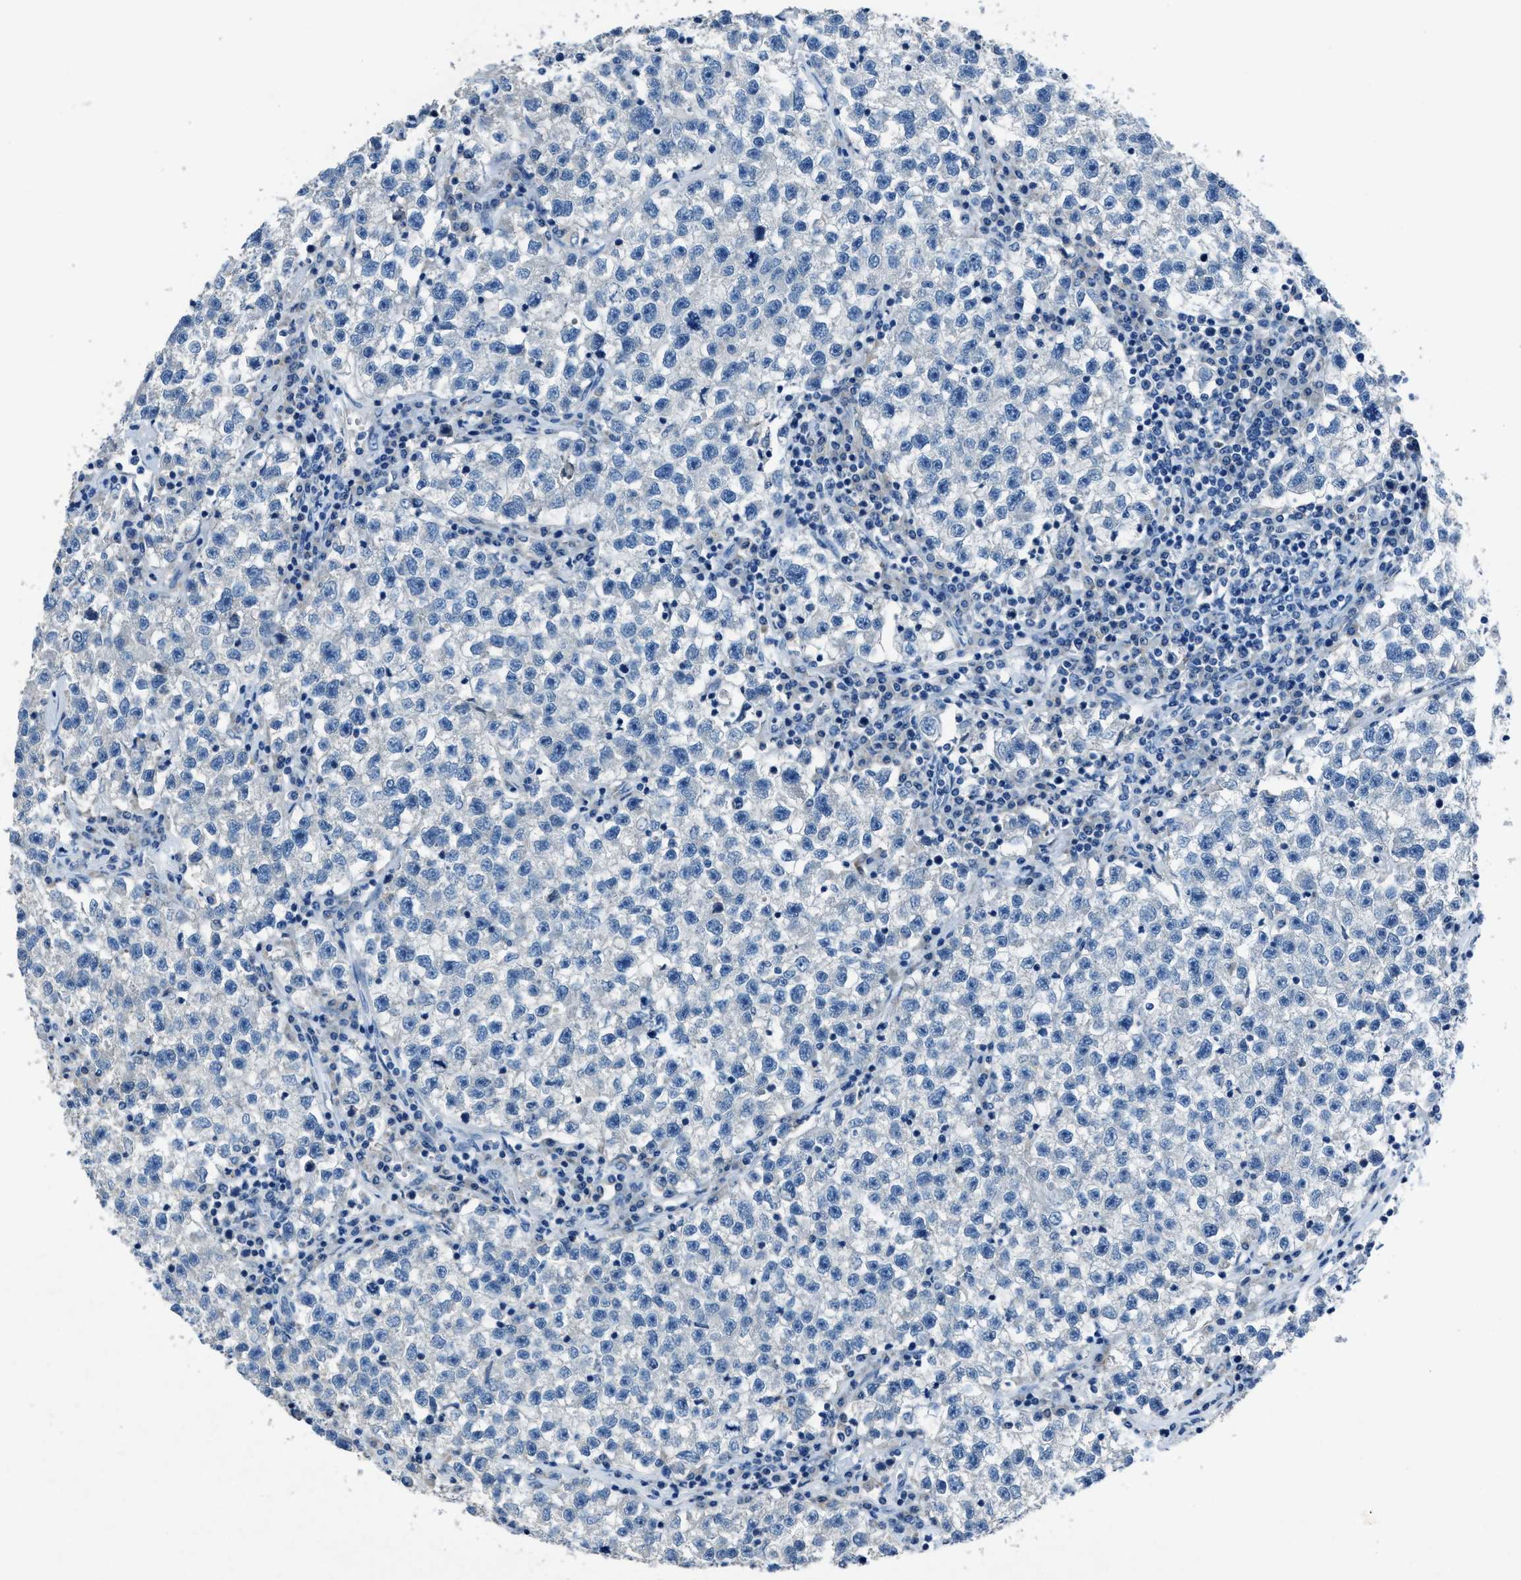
{"staining": {"intensity": "negative", "quantity": "none", "location": "none"}, "tissue": "testis cancer", "cell_type": "Tumor cells", "image_type": "cancer", "snomed": [{"axis": "morphology", "description": "Seminoma, NOS"}, {"axis": "topography", "description": "Testis"}], "caption": "Immunohistochemistry (IHC) micrograph of human testis cancer stained for a protein (brown), which shows no positivity in tumor cells.", "gene": "ADAM2", "patient": {"sex": "male", "age": 22}}